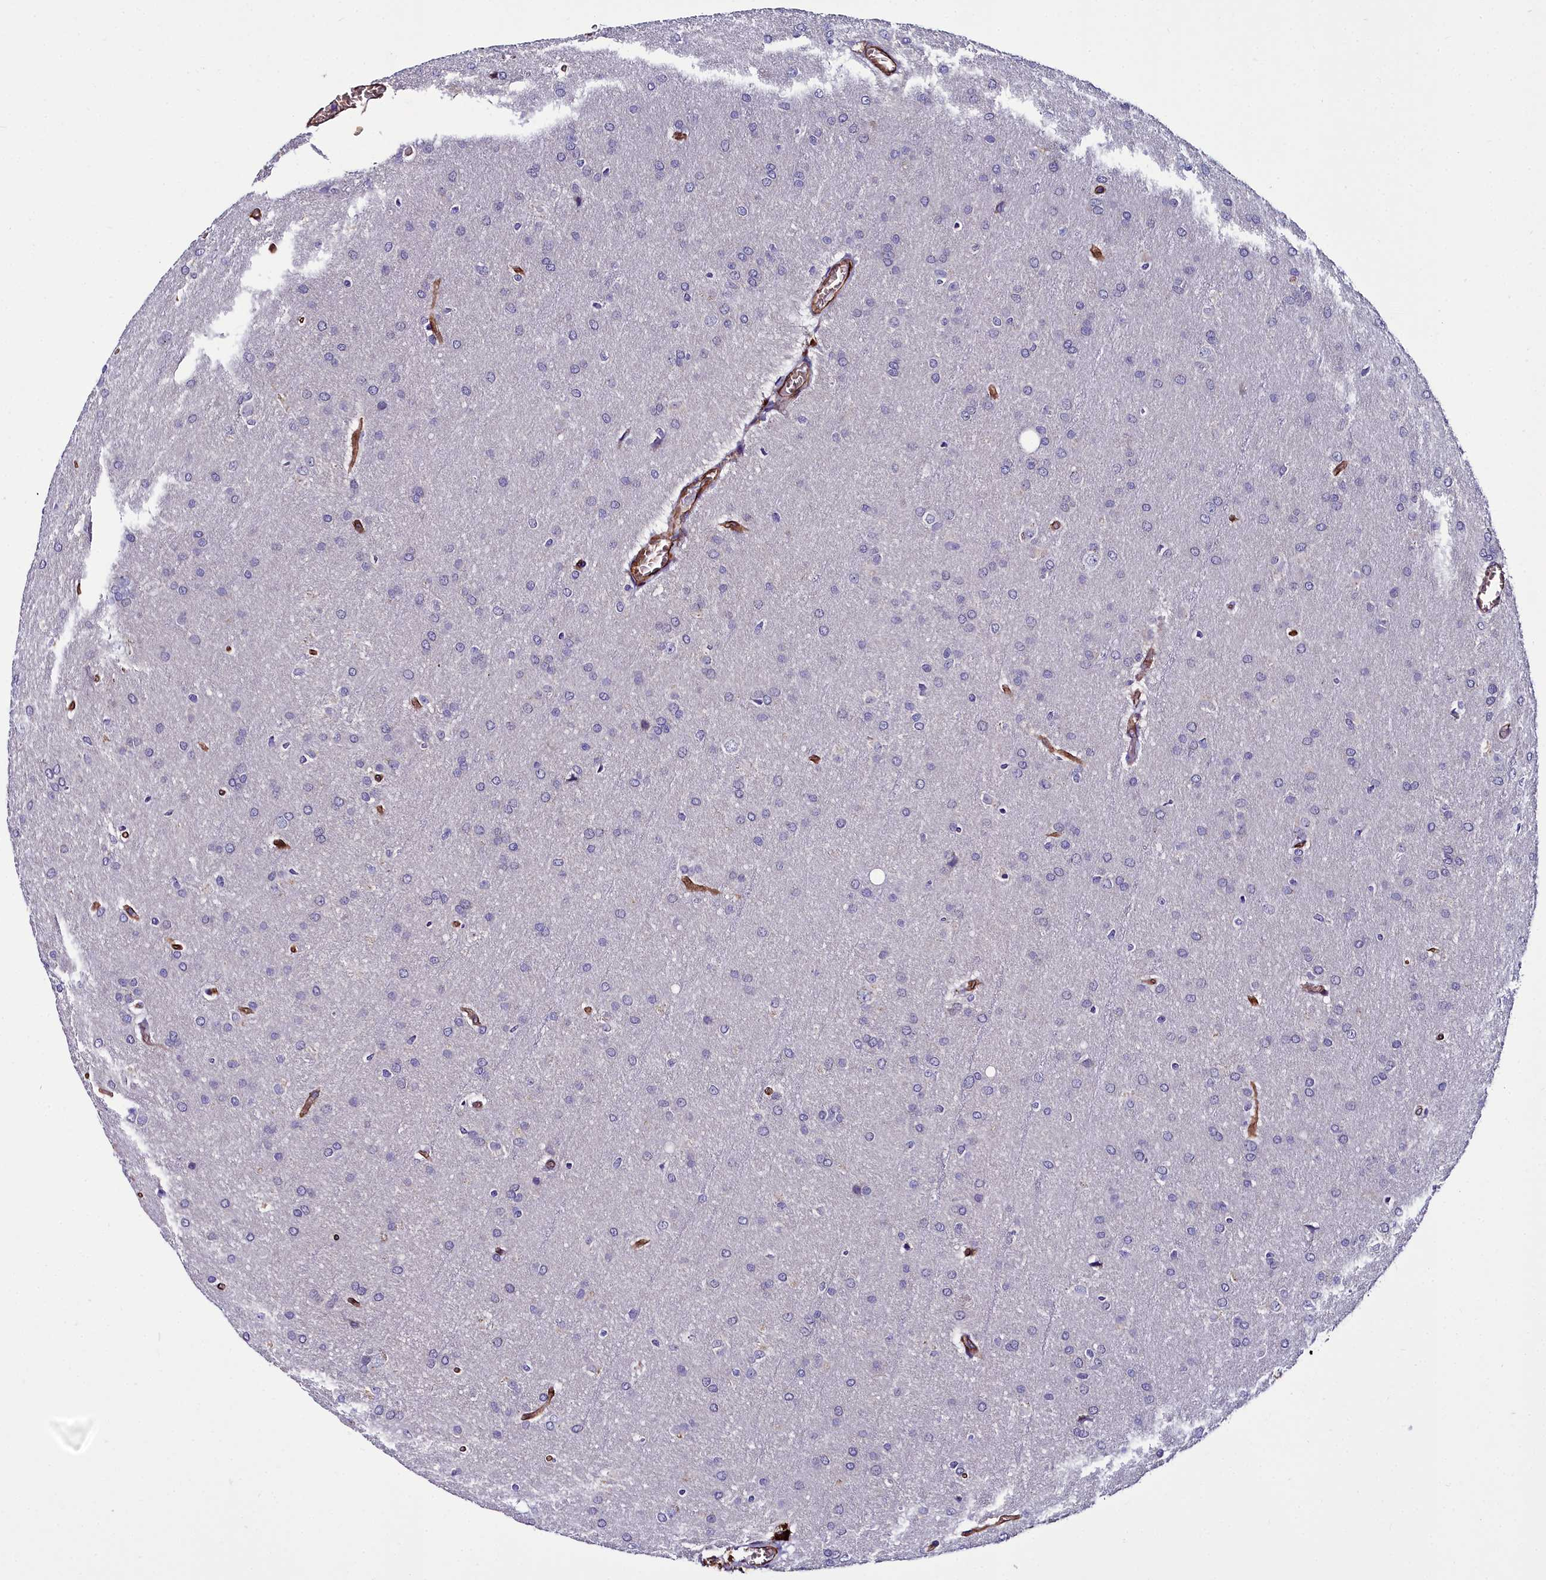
{"staining": {"intensity": "negative", "quantity": "none", "location": "none"}, "tissue": "glioma", "cell_type": "Tumor cells", "image_type": "cancer", "snomed": [{"axis": "morphology", "description": "Glioma, malignant, Low grade"}, {"axis": "topography", "description": "Brain"}], "caption": "Histopathology image shows no significant protein positivity in tumor cells of malignant glioma (low-grade).", "gene": "CYP4F11", "patient": {"sex": "female", "age": 32}}